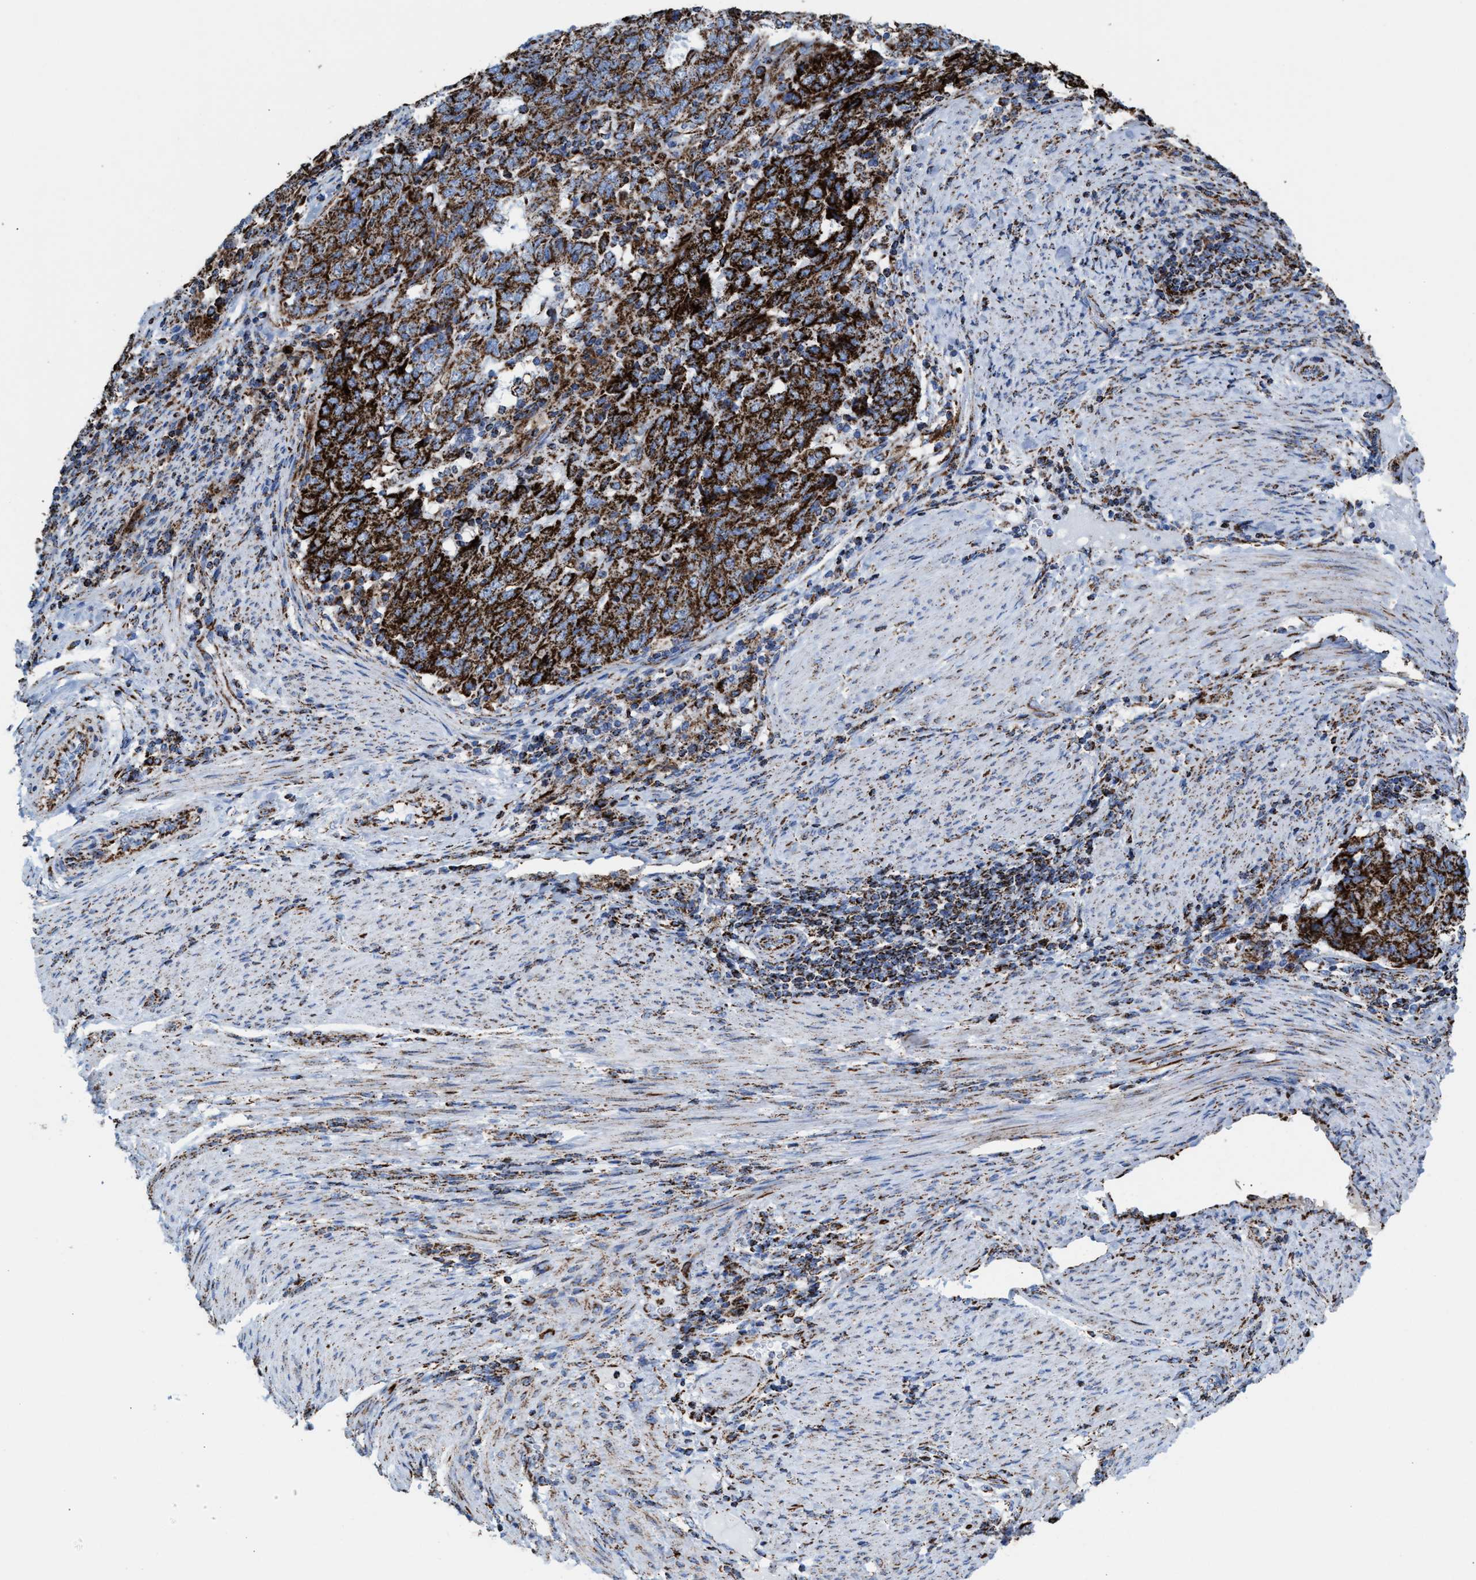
{"staining": {"intensity": "strong", "quantity": ">75%", "location": "cytoplasmic/membranous"}, "tissue": "endometrial cancer", "cell_type": "Tumor cells", "image_type": "cancer", "snomed": [{"axis": "morphology", "description": "Adenocarcinoma, NOS"}, {"axis": "topography", "description": "Endometrium"}], "caption": "Endometrial cancer was stained to show a protein in brown. There is high levels of strong cytoplasmic/membranous positivity in about >75% of tumor cells.", "gene": "ECHS1", "patient": {"sex": "female", "age": 80}}